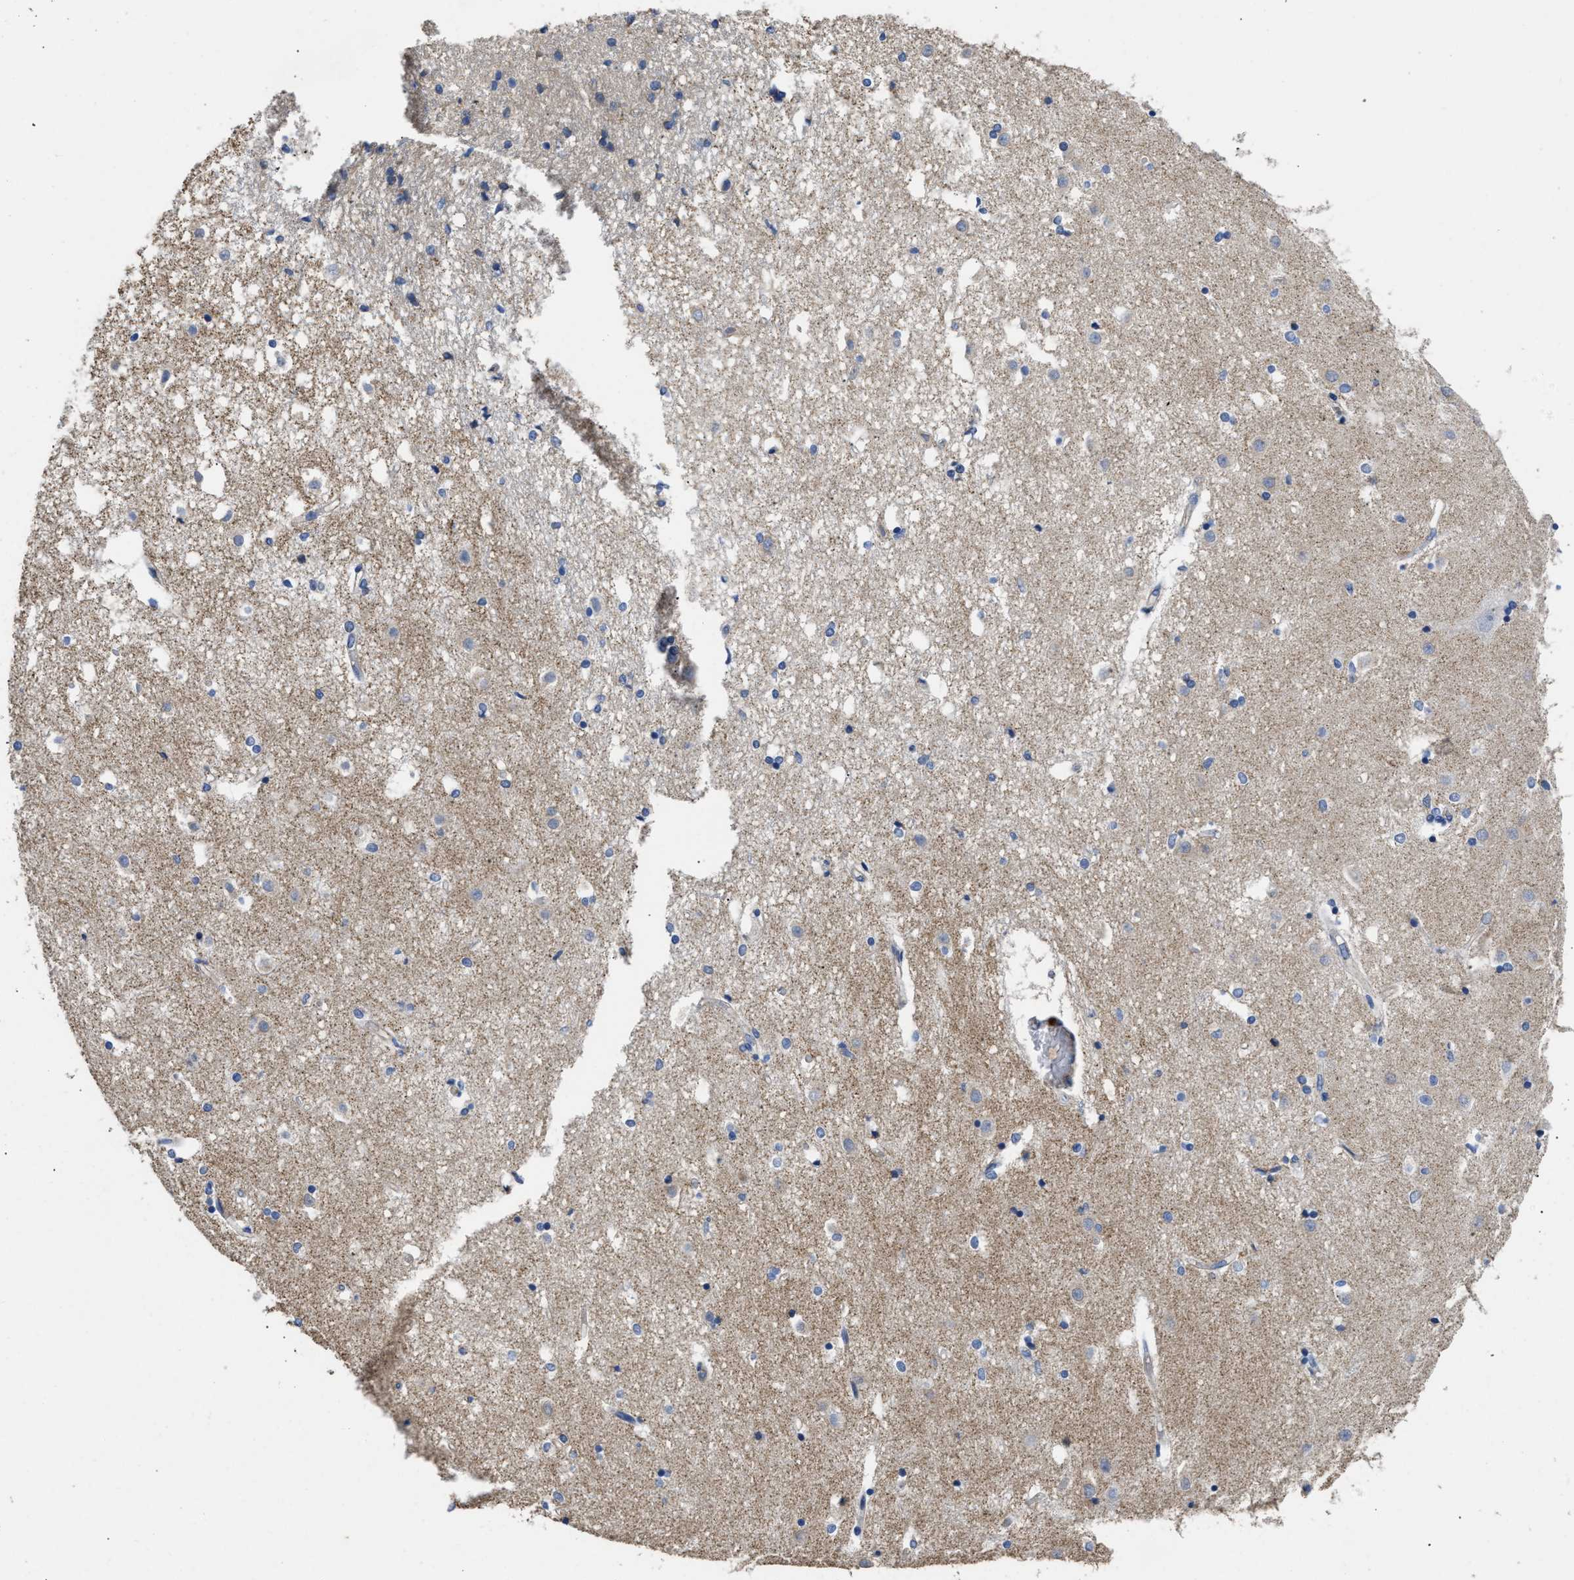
{"staining": {"intensity": "negative", "quantity": "none", "location": "none"}, "tissue": "caudate", "cell_type": "Glial cells", "image_type": "normal", "snomed": [{"axis": "morphology", "description": "Normal tissue, NOS"}, {"axis": "topography", "description": "Lateral ventricle wall"}], "caption": "IHC photomicrograph of unremarkable human caudate stained for a protein (brown), which reveals no expression in glial cells. (Immunohistochemistry, brightfield microscopy, high magnification).", "gene": "USP4", "patient": {"sex": "male", "age": 45}}